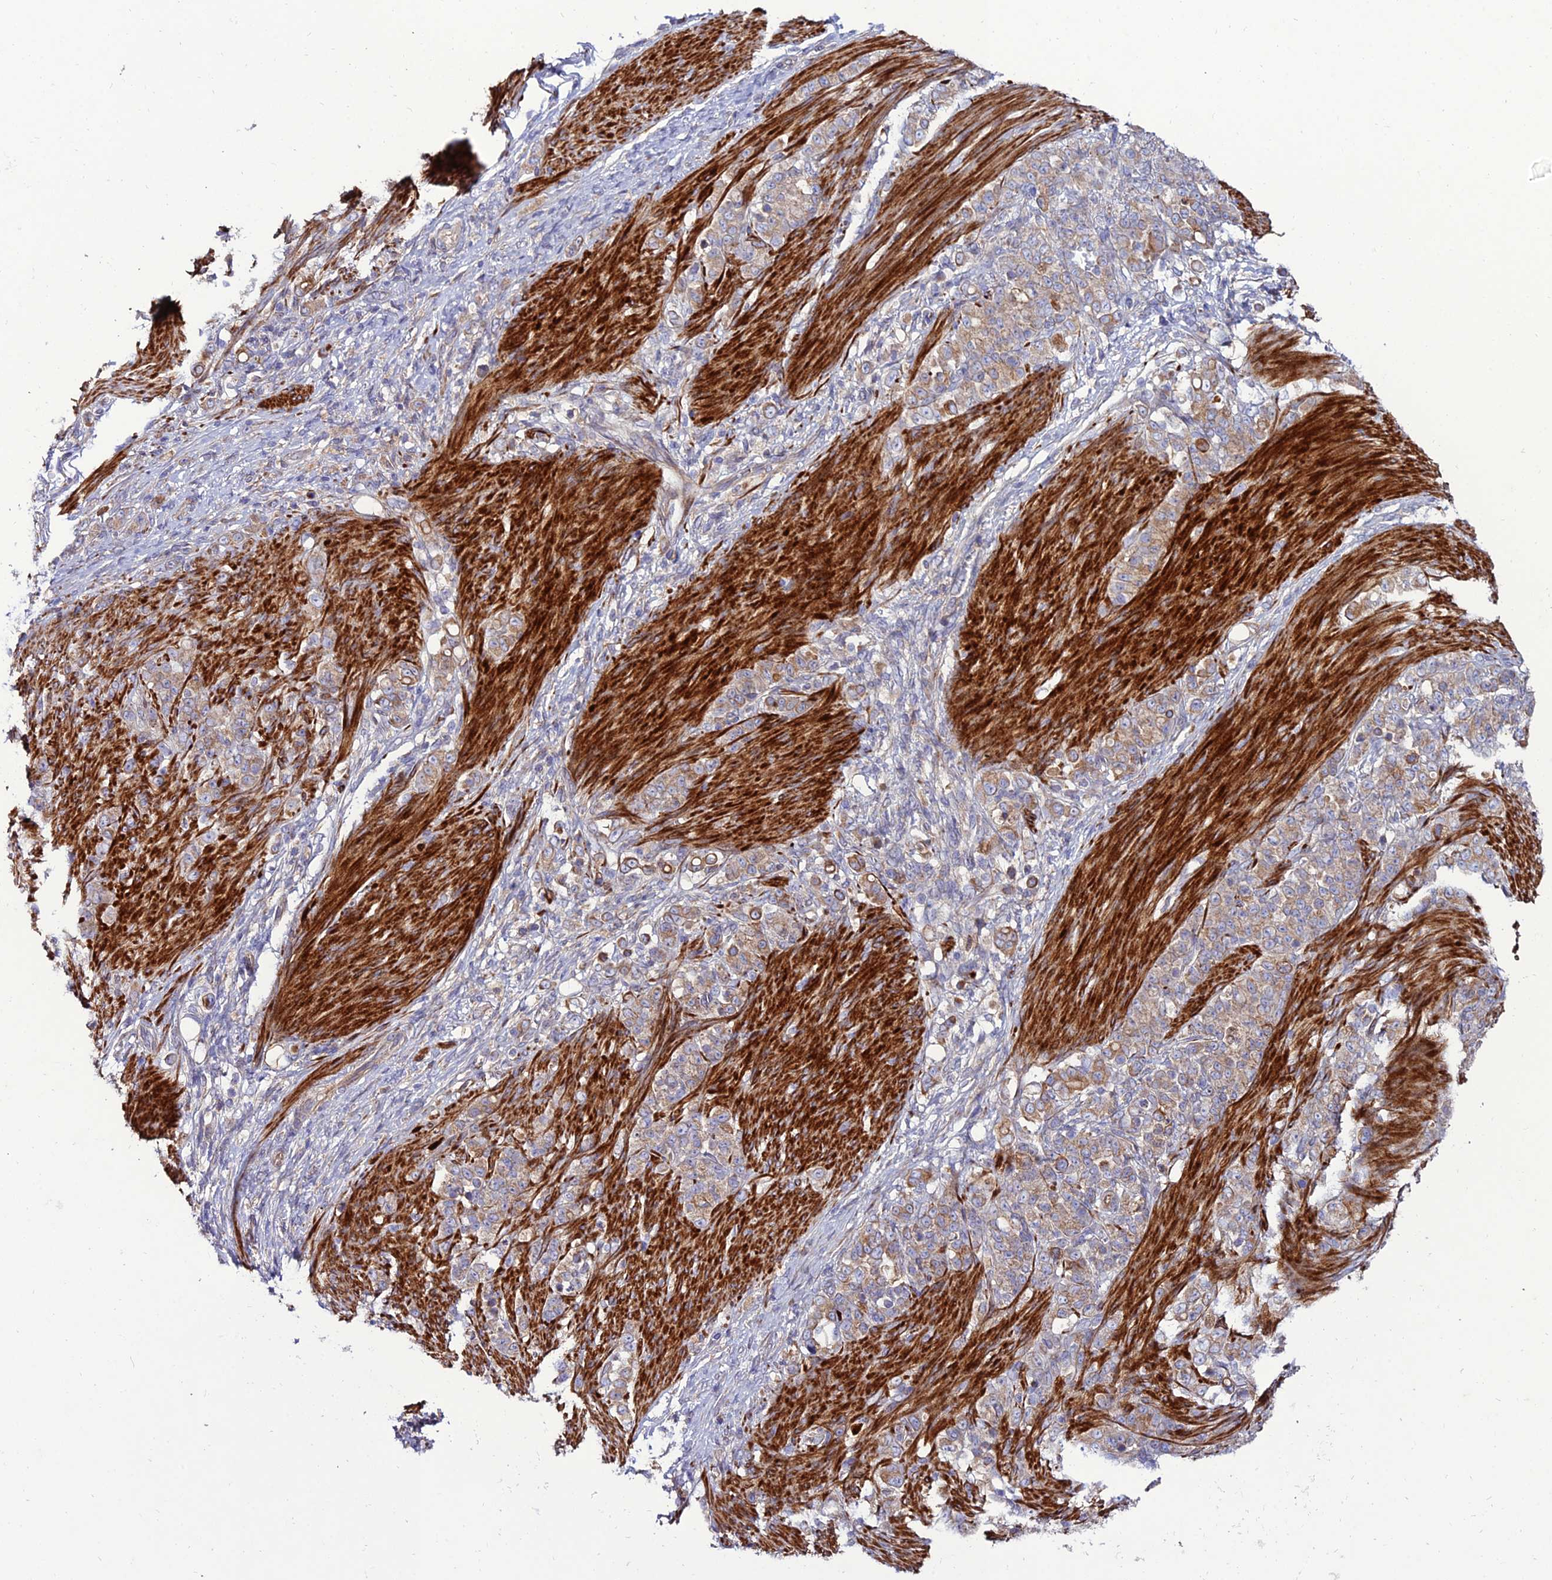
{"staining": {"intensity": "weak", "quantity": "25%-75%", "location": "cytoplasmic/membranous"}, "tissue": "stomach cancer", "cell_type": "Tumor cells", "image_type": "cancer", "snomed": [{"axis": "morphology", "description": "Adenocarcinoma, NOS"}, {"axis": "topography", "description": "Stomach"}], "caption": "This is an image of IHC staining of stomach cancer, which shows weak positivity in the cytoplasmic/membranous of tumor cells.", "gene": "ARL6IP1", "patient": {"sex": "female", "age": 79}}